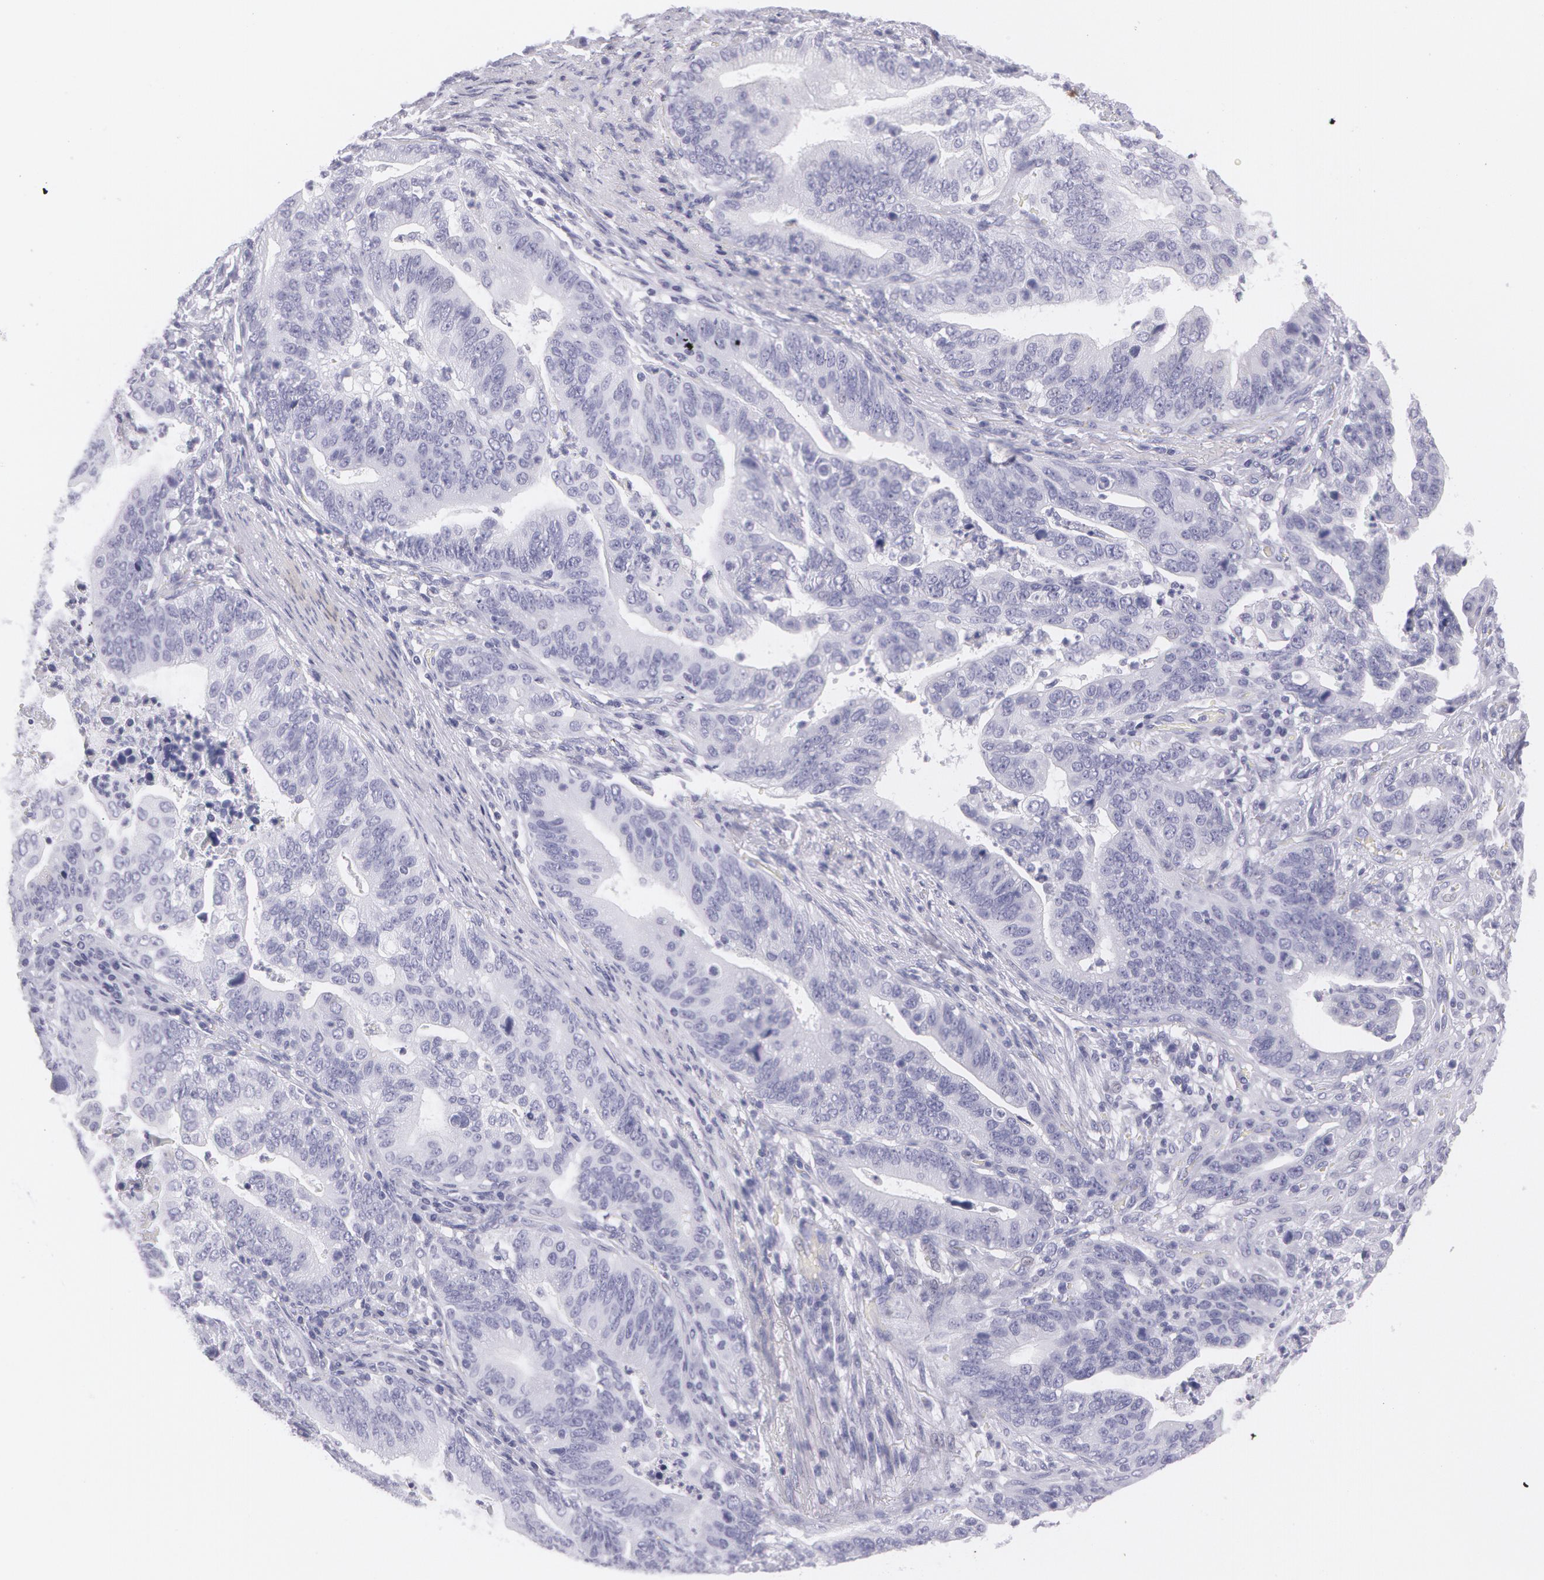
{"staining": {"intensity": "negative", "quantity": "none", "location": "none"}, "tissue": "stomach cancer", "cell_type": "Tumor cells", "image_type": "cancer", "snomed": [{"axis": "morphology", "description": "Adenocarcinoma, NOS"}, {"axis": "topography", "description": "Stomach, upper"}], "caption": "Tumor cells are negative for brown protein staining in stomach cancer.", "gene": "AMACR", "patient": {"sex": "female", "age": 50}}